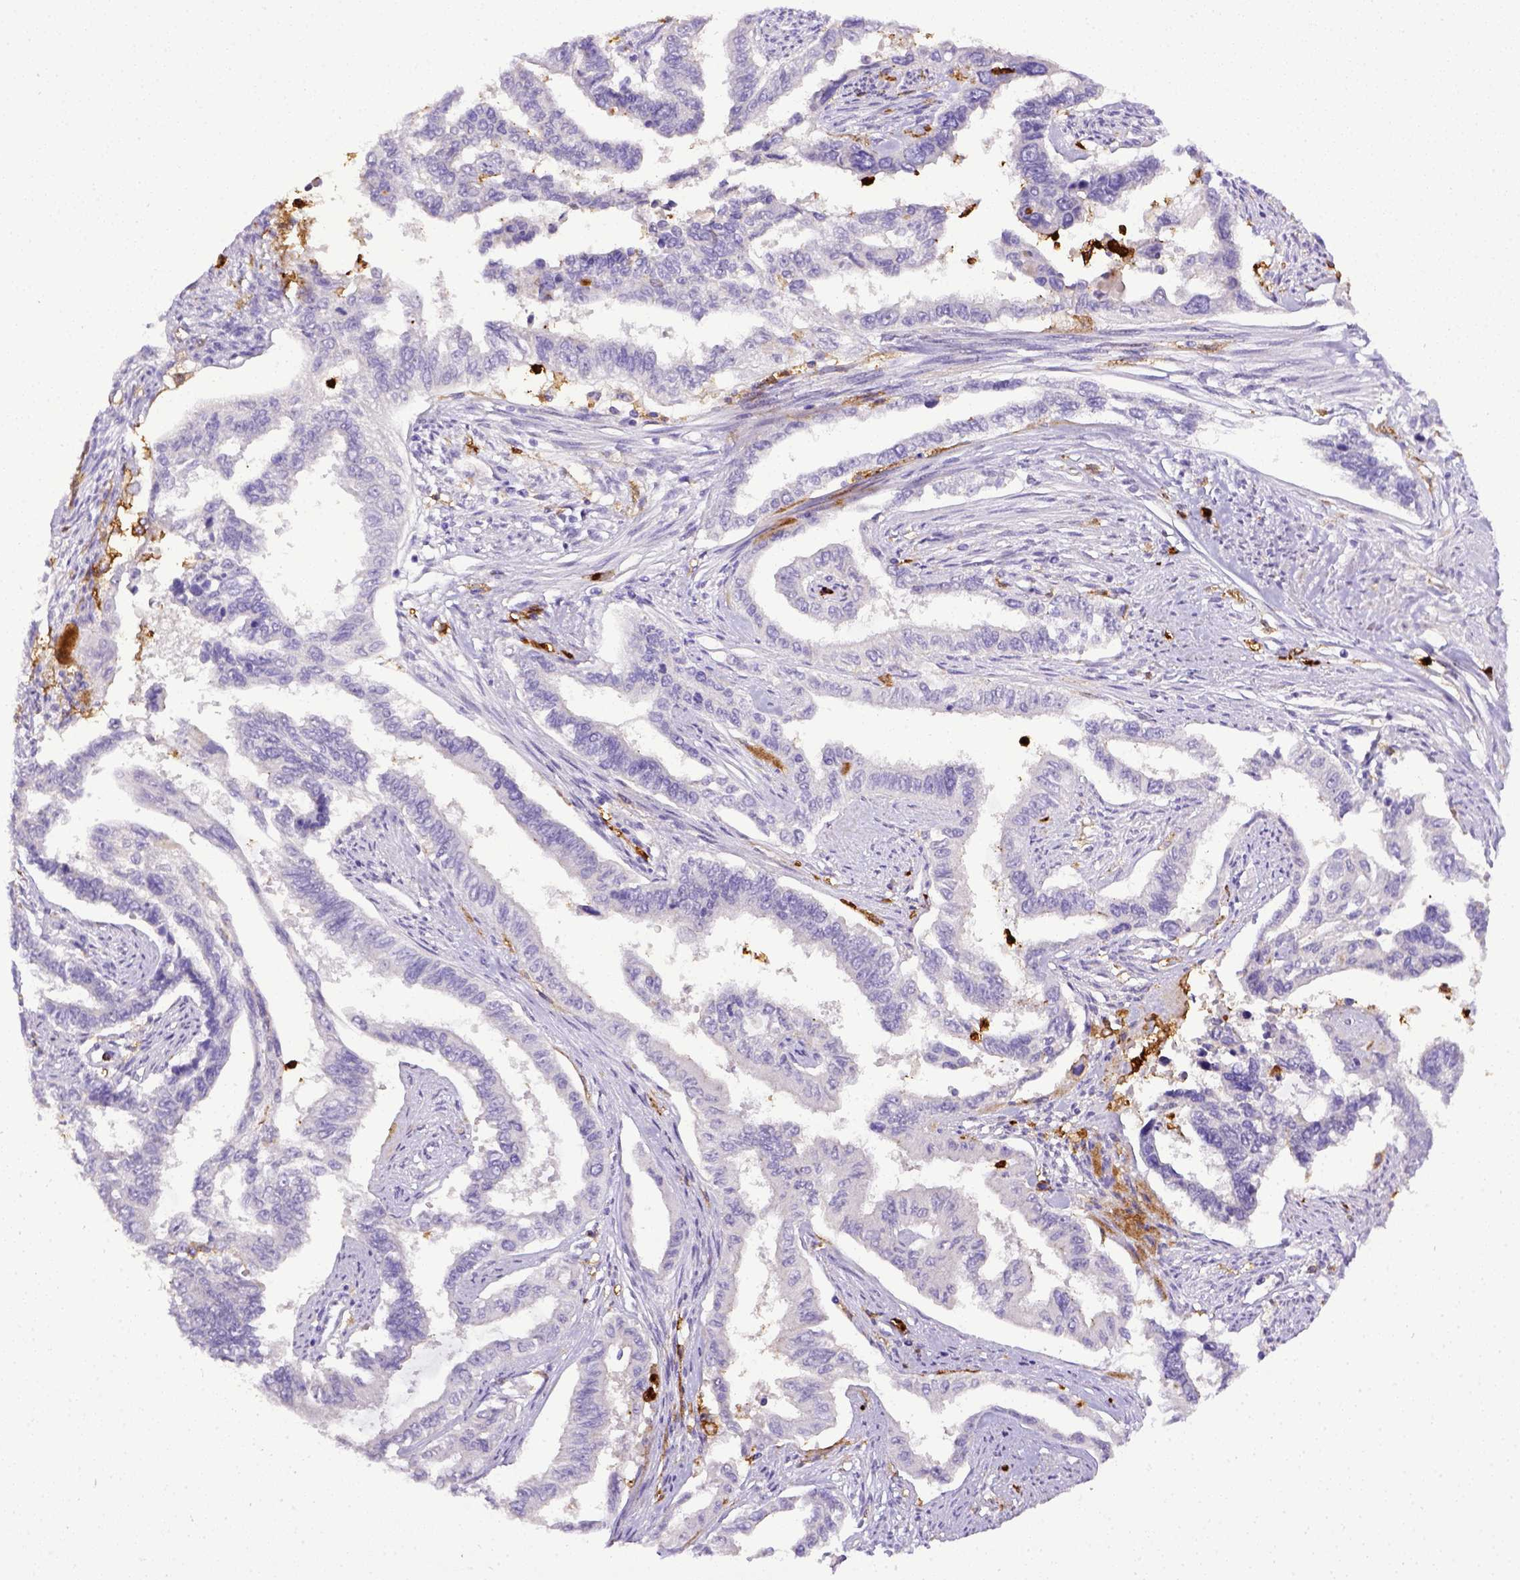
{"staining": {"intensity": "negative", "quantity": "none", "location": "none"}, "tissue": "endometrial cancer", "cell_type": "Tumor cells", "image_type": "cancer", "snomed": [{"axis": "morphology", "description": "Adenocarcinoma, NOS"}, {"axis": "topography", "description": "Uterus"}], "caption": "This is an immunohistochemistry micrograph of endometrial adenocarcinoma. There is no positivity in tumor cells.", "gene": "ITGAM", "patient": {"sex": "female", "age": 59}}